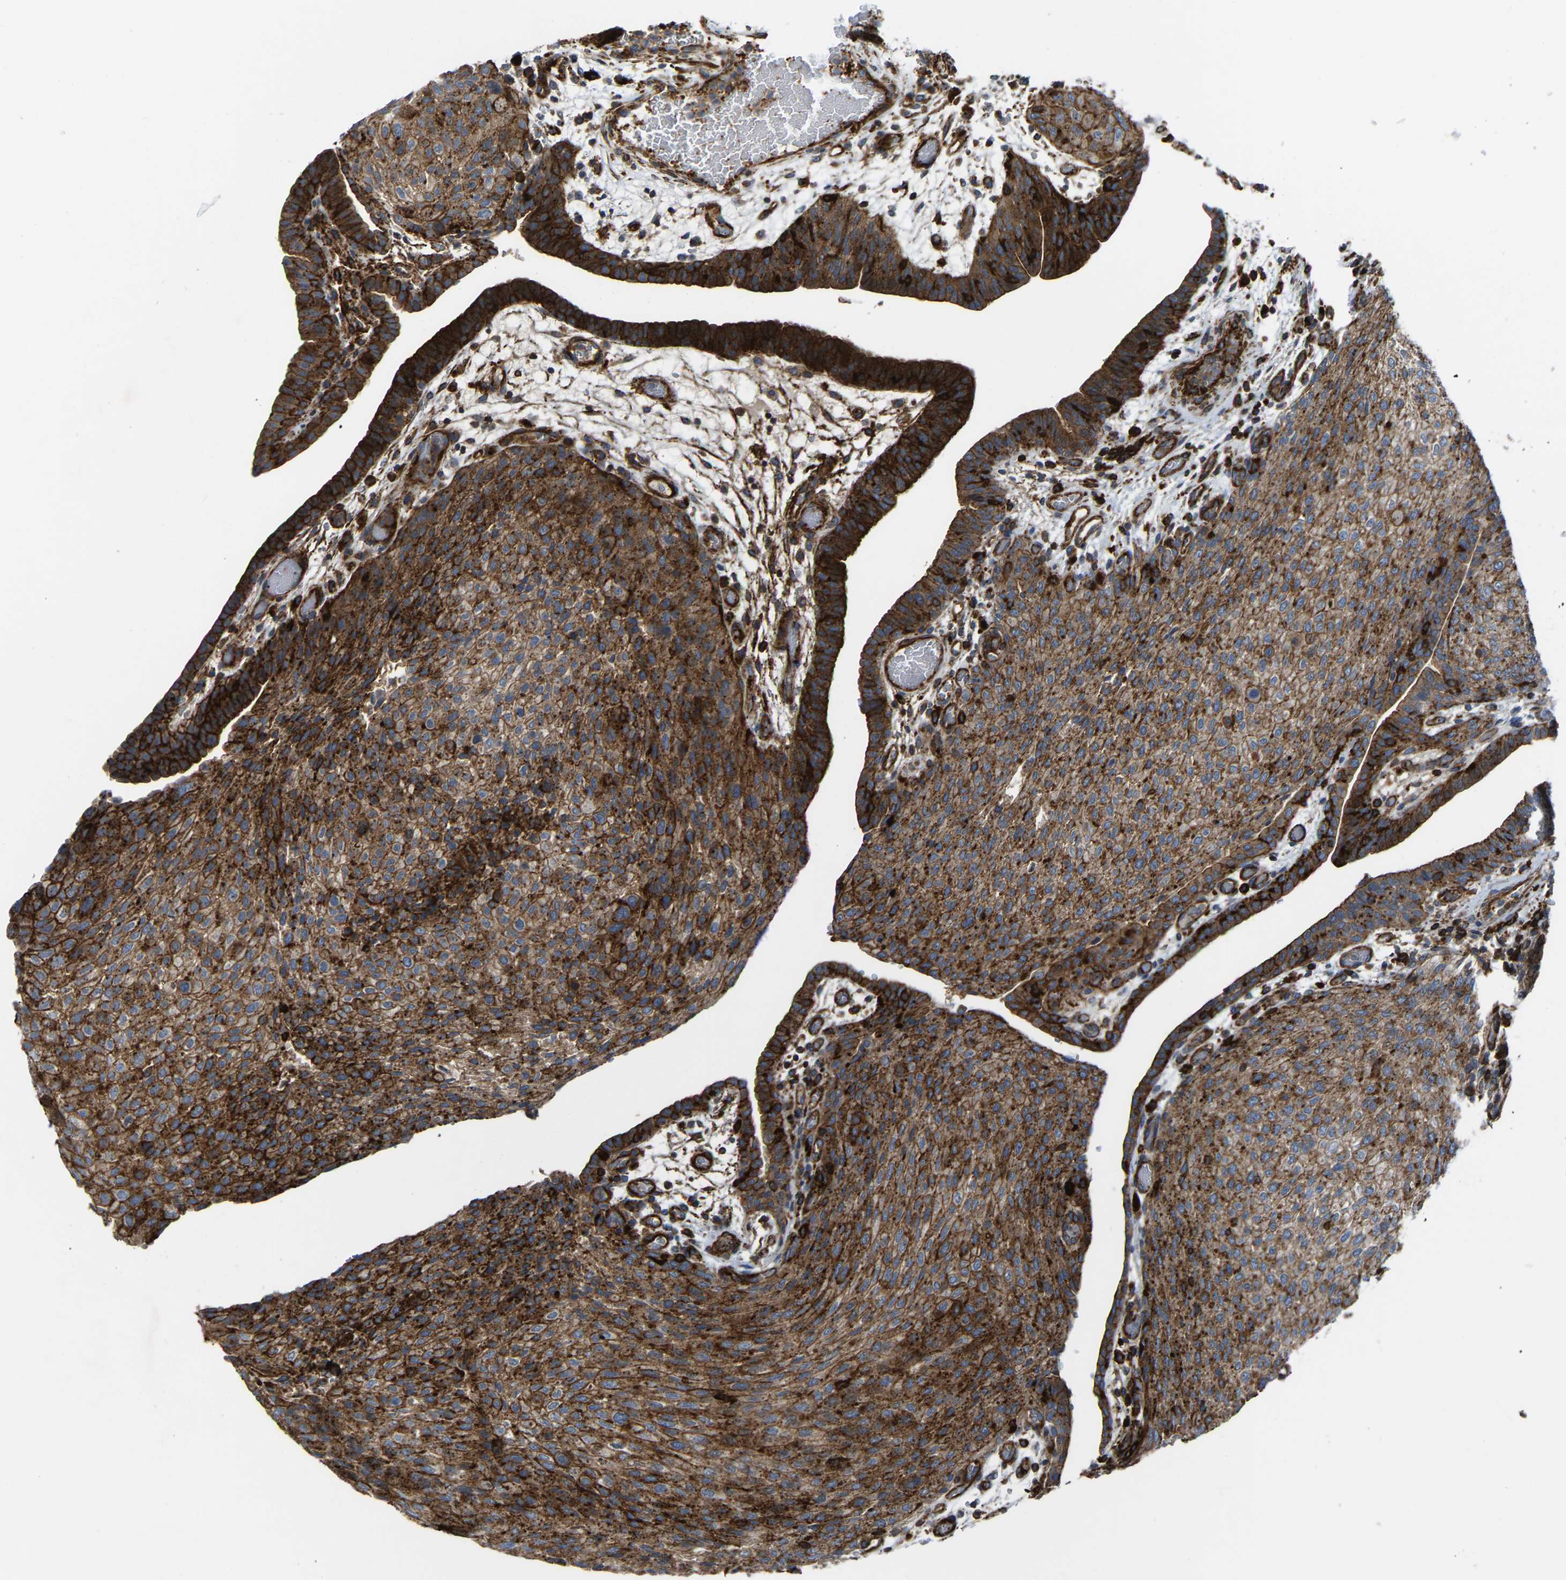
{"staining": {"intensity": "strong", "quantity": ">75%", "location": "cytoplasmic/membranous"}, "tissue": "urothelial cancer", "cell_type": "Tumor cells", "image_type": "cancer", "snomed": [{"axis": "morphology", "description": "Urothelial carcinoma, Low grade"}, {"axis": "morphology", "description": "Urothelial carcinoma, High grade"}, {"axis": "topography", "description": "Urinary bladder"}], "caption": "An image showing strong cytoplasmic/membranous staining in approximately >75% of tumor cells in urothelial cancer, as visualized by brown immunohistochemical staining.", "gene": "AGPAT2", "patient": {"sex": "male", "age": 35}}